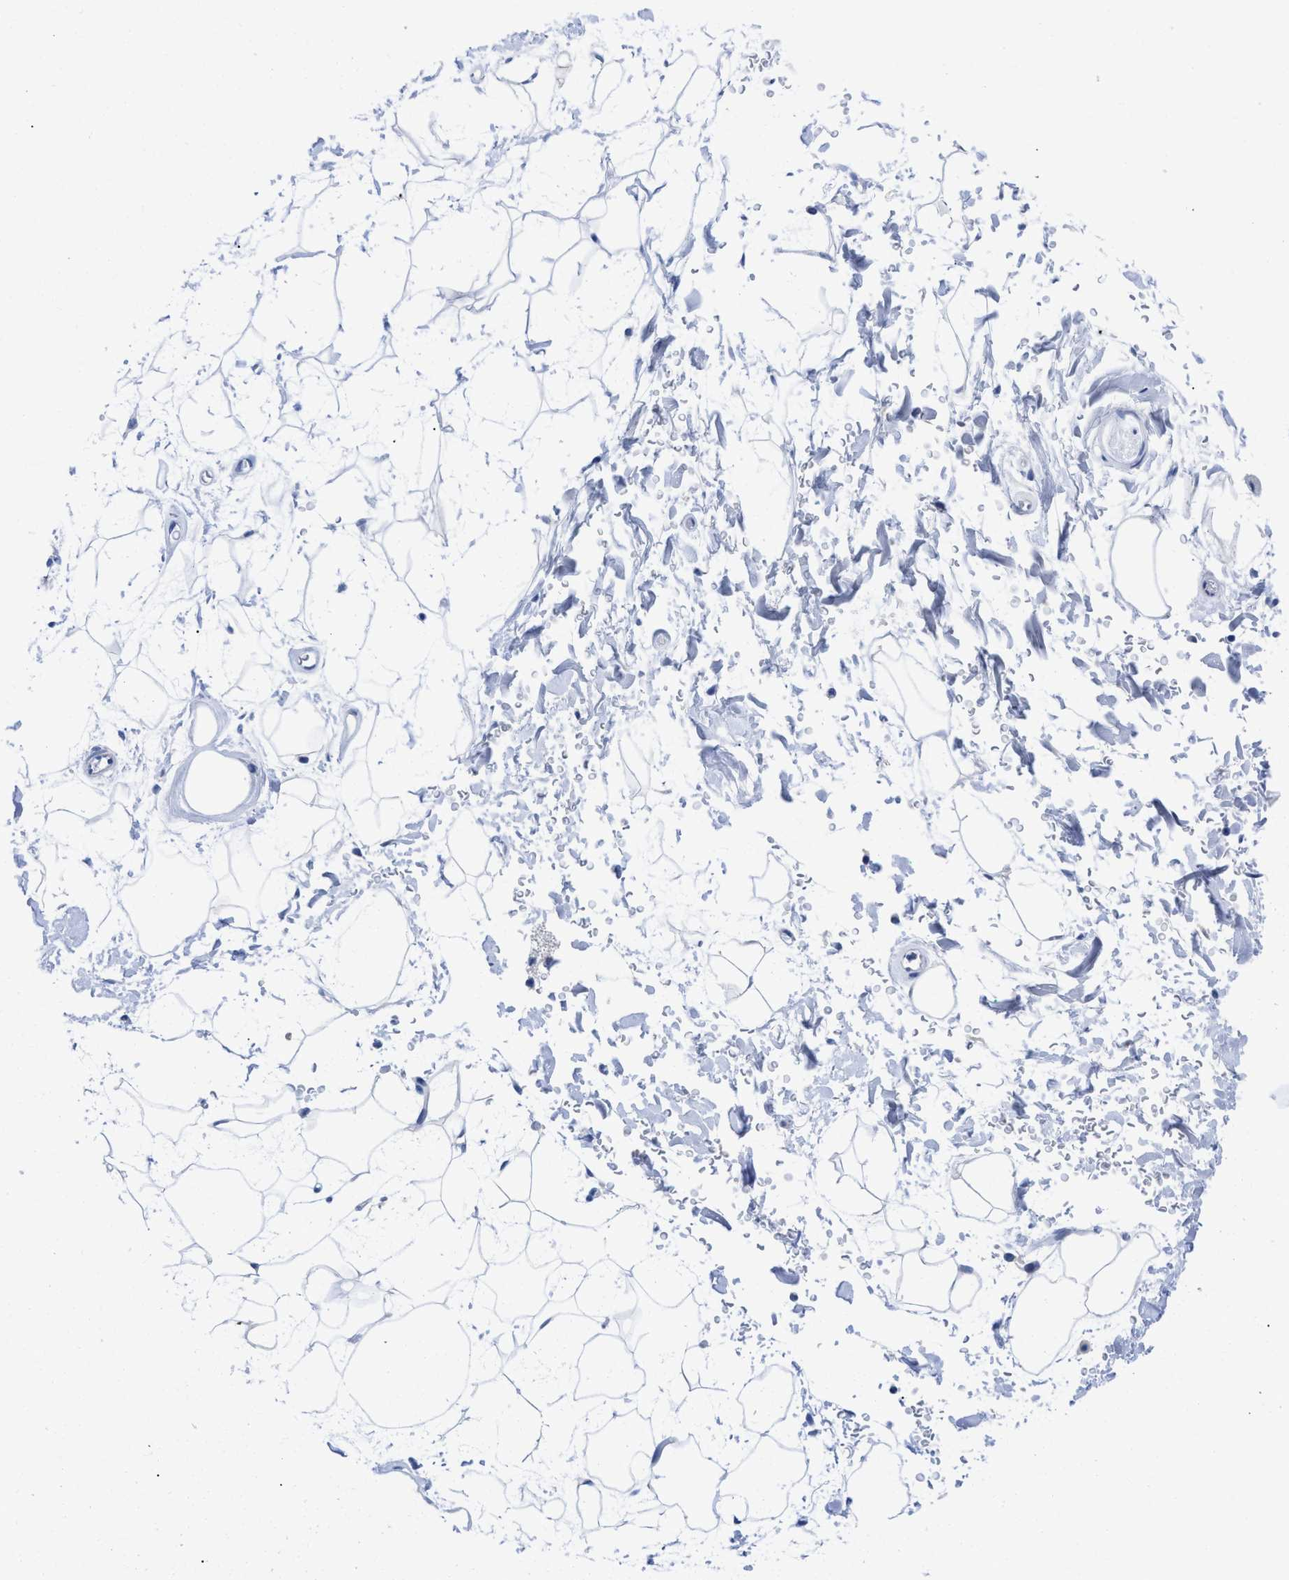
{"staining": {"intensity": "negative", "quantity": "none", "location": "none"}, "tissue": "adipose tissue", "cell_type": "Adipocytes", "image_type": "normal", "snomed": [{"axis": "morphology", "description": "Normal tissue, NOS"}, {"axis": "topography", "description": "Soft tissue"}], "caption": "Adipocytes show no significant expression in benign adipose tissue.", "gene": "PYY", "patient": {"sex": "male", "age": 72}}